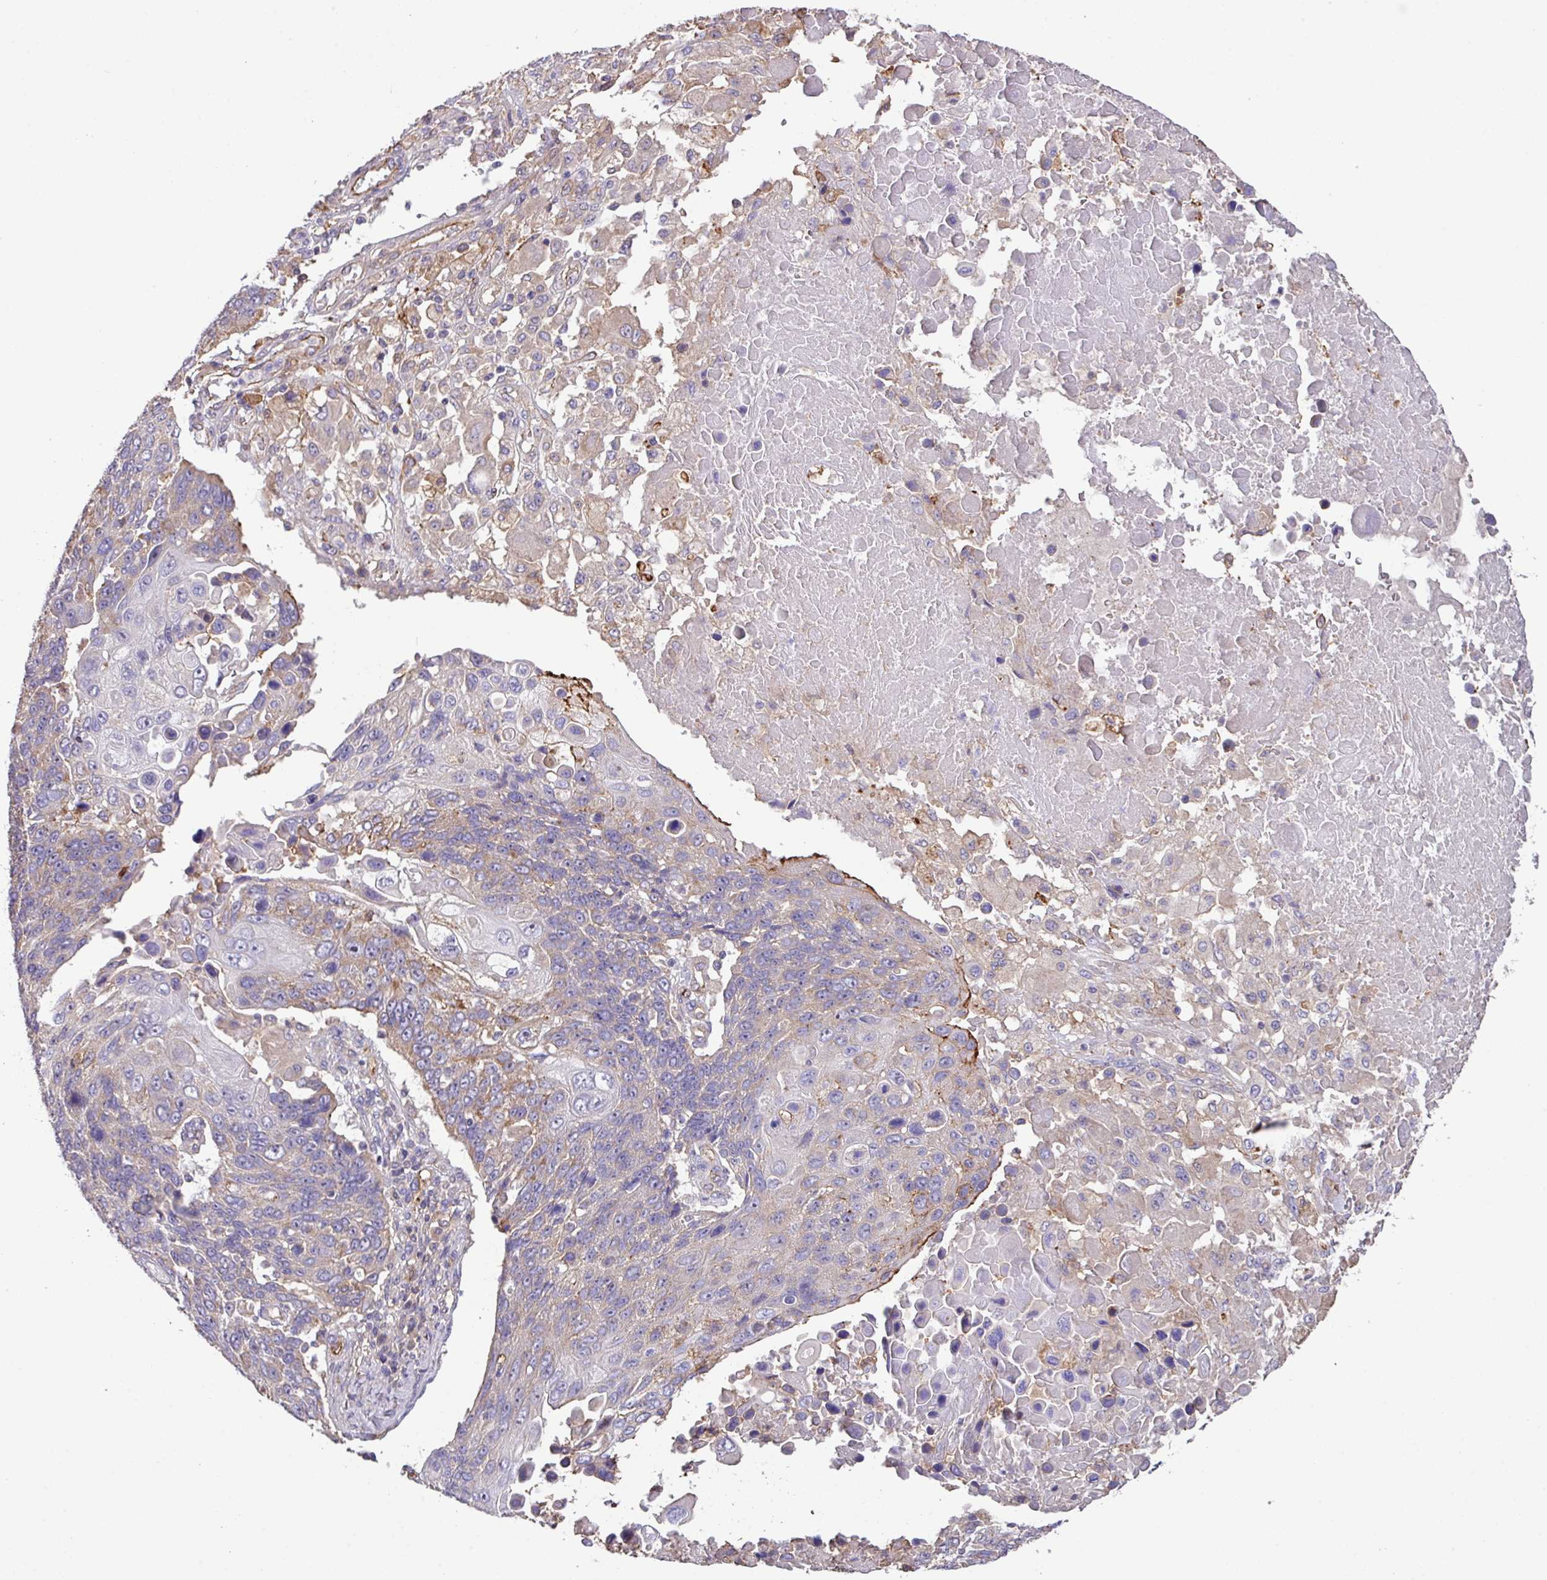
{"staining": {"intensity": "weak", "quantity": "25%-75%", "location": "cytoplasmic/membranous"}, "tissue": "lung cancer", "cell_type": "Tumor cells", "image_type": "cancer", "snomed": [{"axis": "morphology", "description": "Squamous cell carcinoma, NOS"}, {"axis": "topography", "description": "Lung"}], "caption": "Immunohistochemical staining of human lung squamous cell carcinoma demonstrates low levels of weak cytoplasmic/membranous expression in about 25%-75% of tumor cells. (DAB (3,3'-diaminobenzidine) IHC with brightfield microscopy, high magnification).", "gene": "LRRC53", "patient": {"sex": "male", "age": 66}}